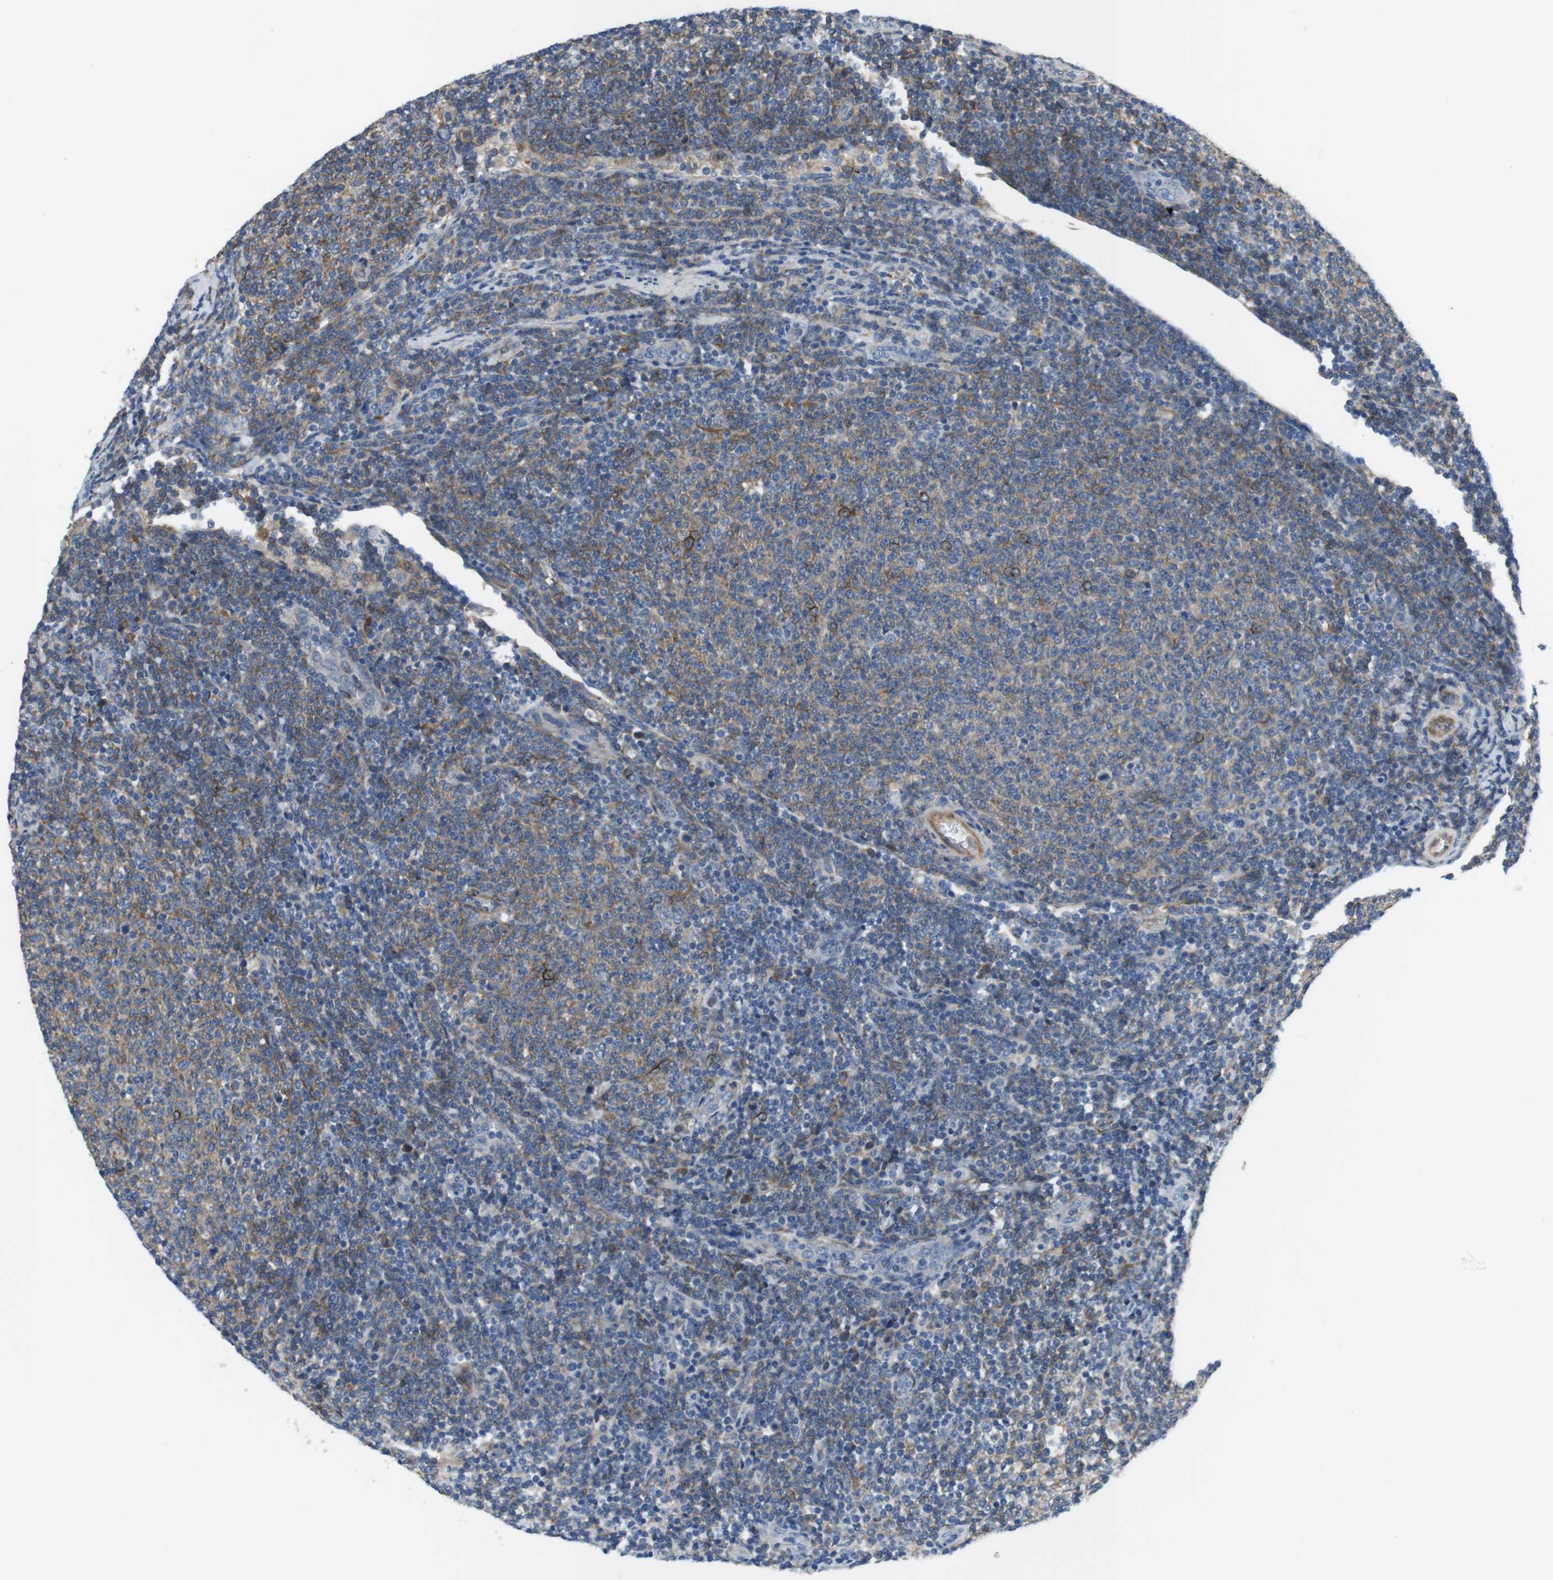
{"staining": {"intensity": "weak", "quantity": "25%-75%", "location": "cytoplasmic/membranous"}, "tissue": "lymphoma", "cell_type": "Tumor cells", "image_type": "cancer", "snomed": [{"axis": "morphology", "description": "Malignant lymphoma, non-Hodgkin's type, Low grade"}, {"axis": "topography", "description": "Lymph node"}], "caption": "Malignant lymphoma, non-Hodgkin's type (low-grade) was stained to show a protein in brown. There is low levels of weak cytoplasmic/membranous staining in approximately 25%-75% of tumor cells.", "gene": "DCLK1", "patient": {"sex": "male", "age": 66}}